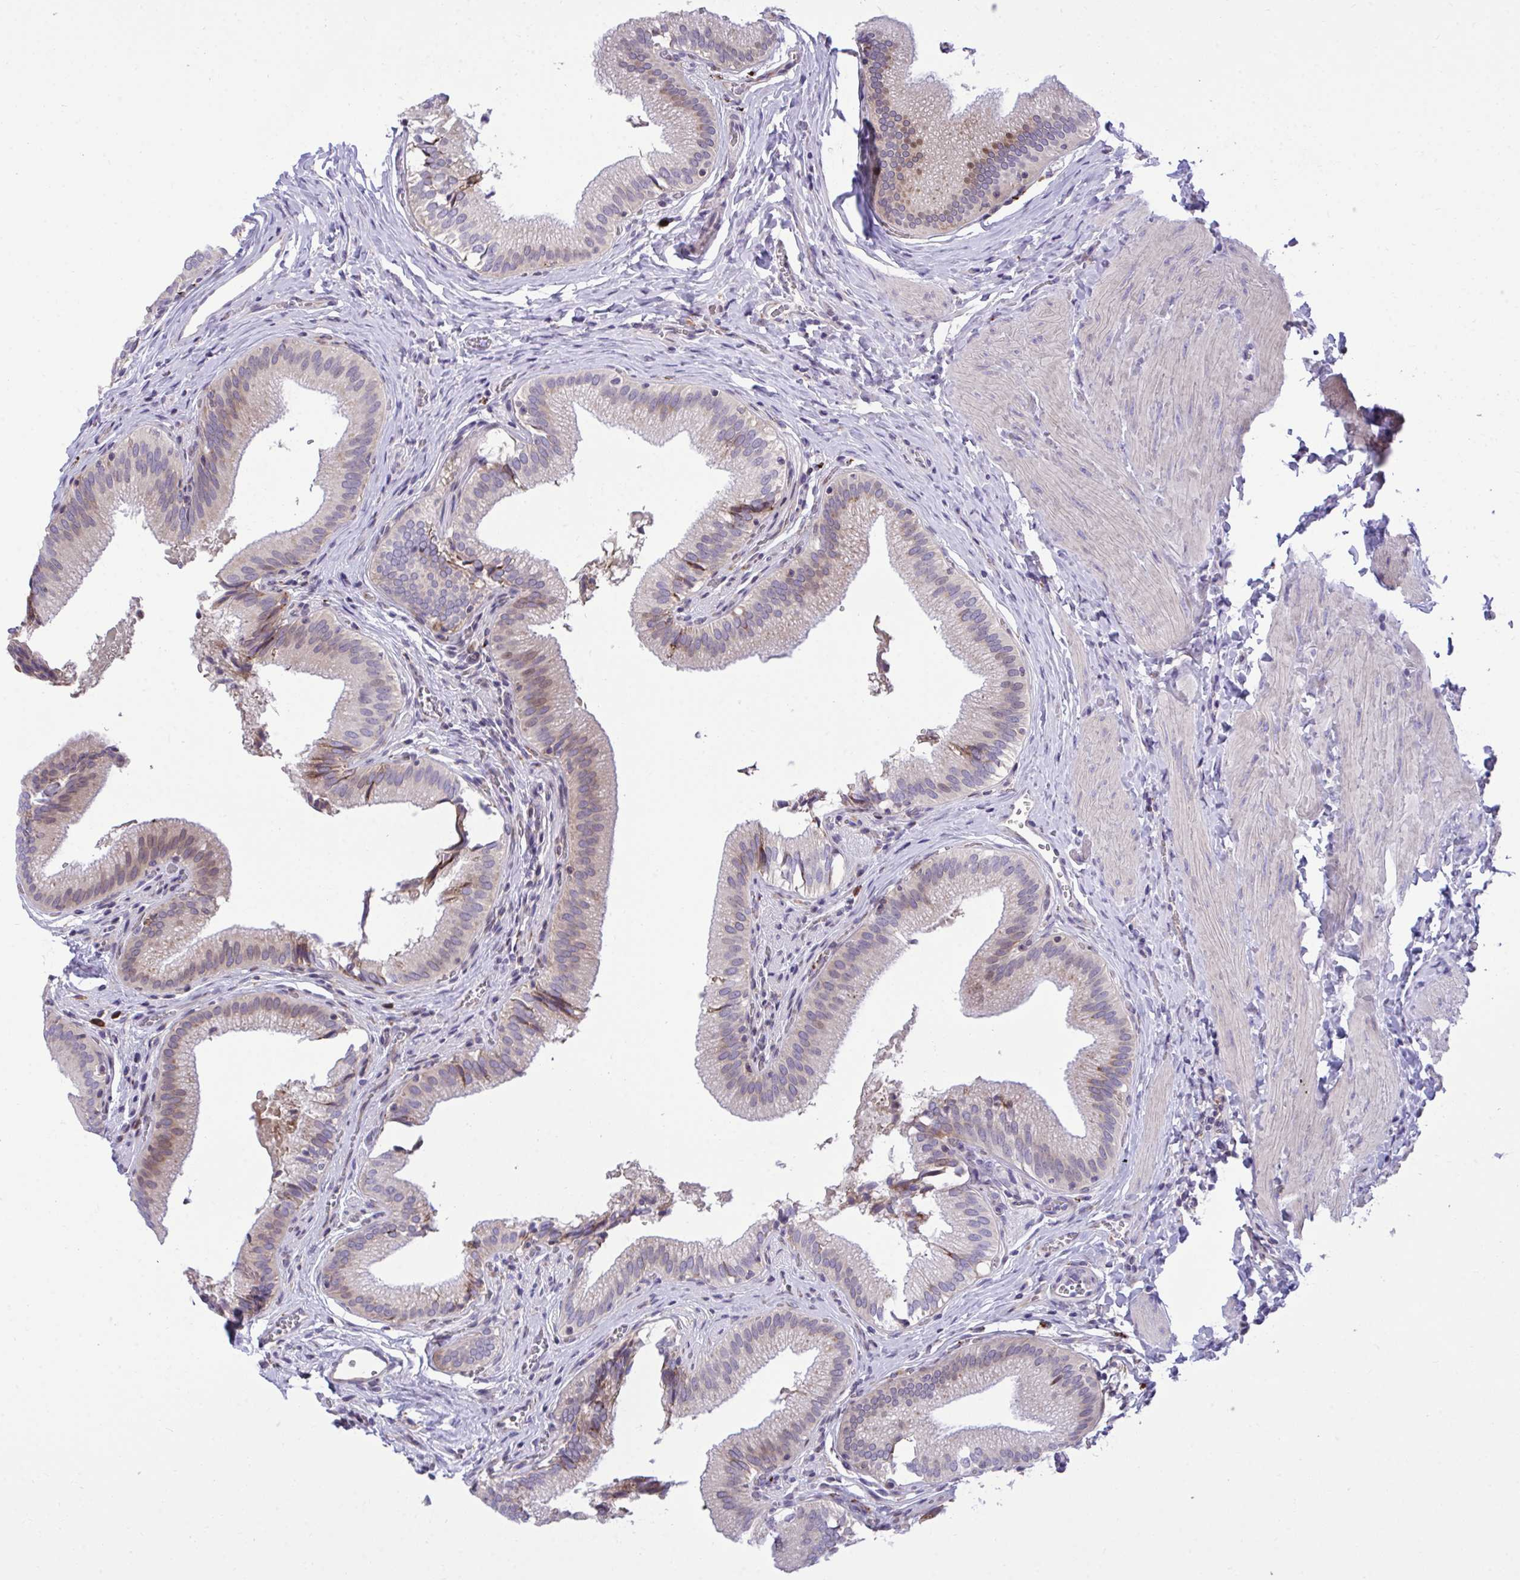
{"staining": {"intensity": "weak", "quantity": "25%-75%", "location": "cytoplasmic/membranous"}, "tissue": "gallbladder", "cell_type": "Glandular cells", "image_type": "normal", "snomed": [{"axis": "morphology", "description": "Normal tissue, NOS"}, {"axis": "topography", "description": "Gallbladder"}, {"axis": "topography", "description": "Peripheral nerve tissue"}], "caption": "The immunohistochemical stain highlights weak cytoplasmic/membranous positivity in glandular cells of benign gallbladder. The protein is shown in brown color, while the nuclei are stained blue.", "gene": "RPS15", "patient": {"sex": "male", "age": 17}}